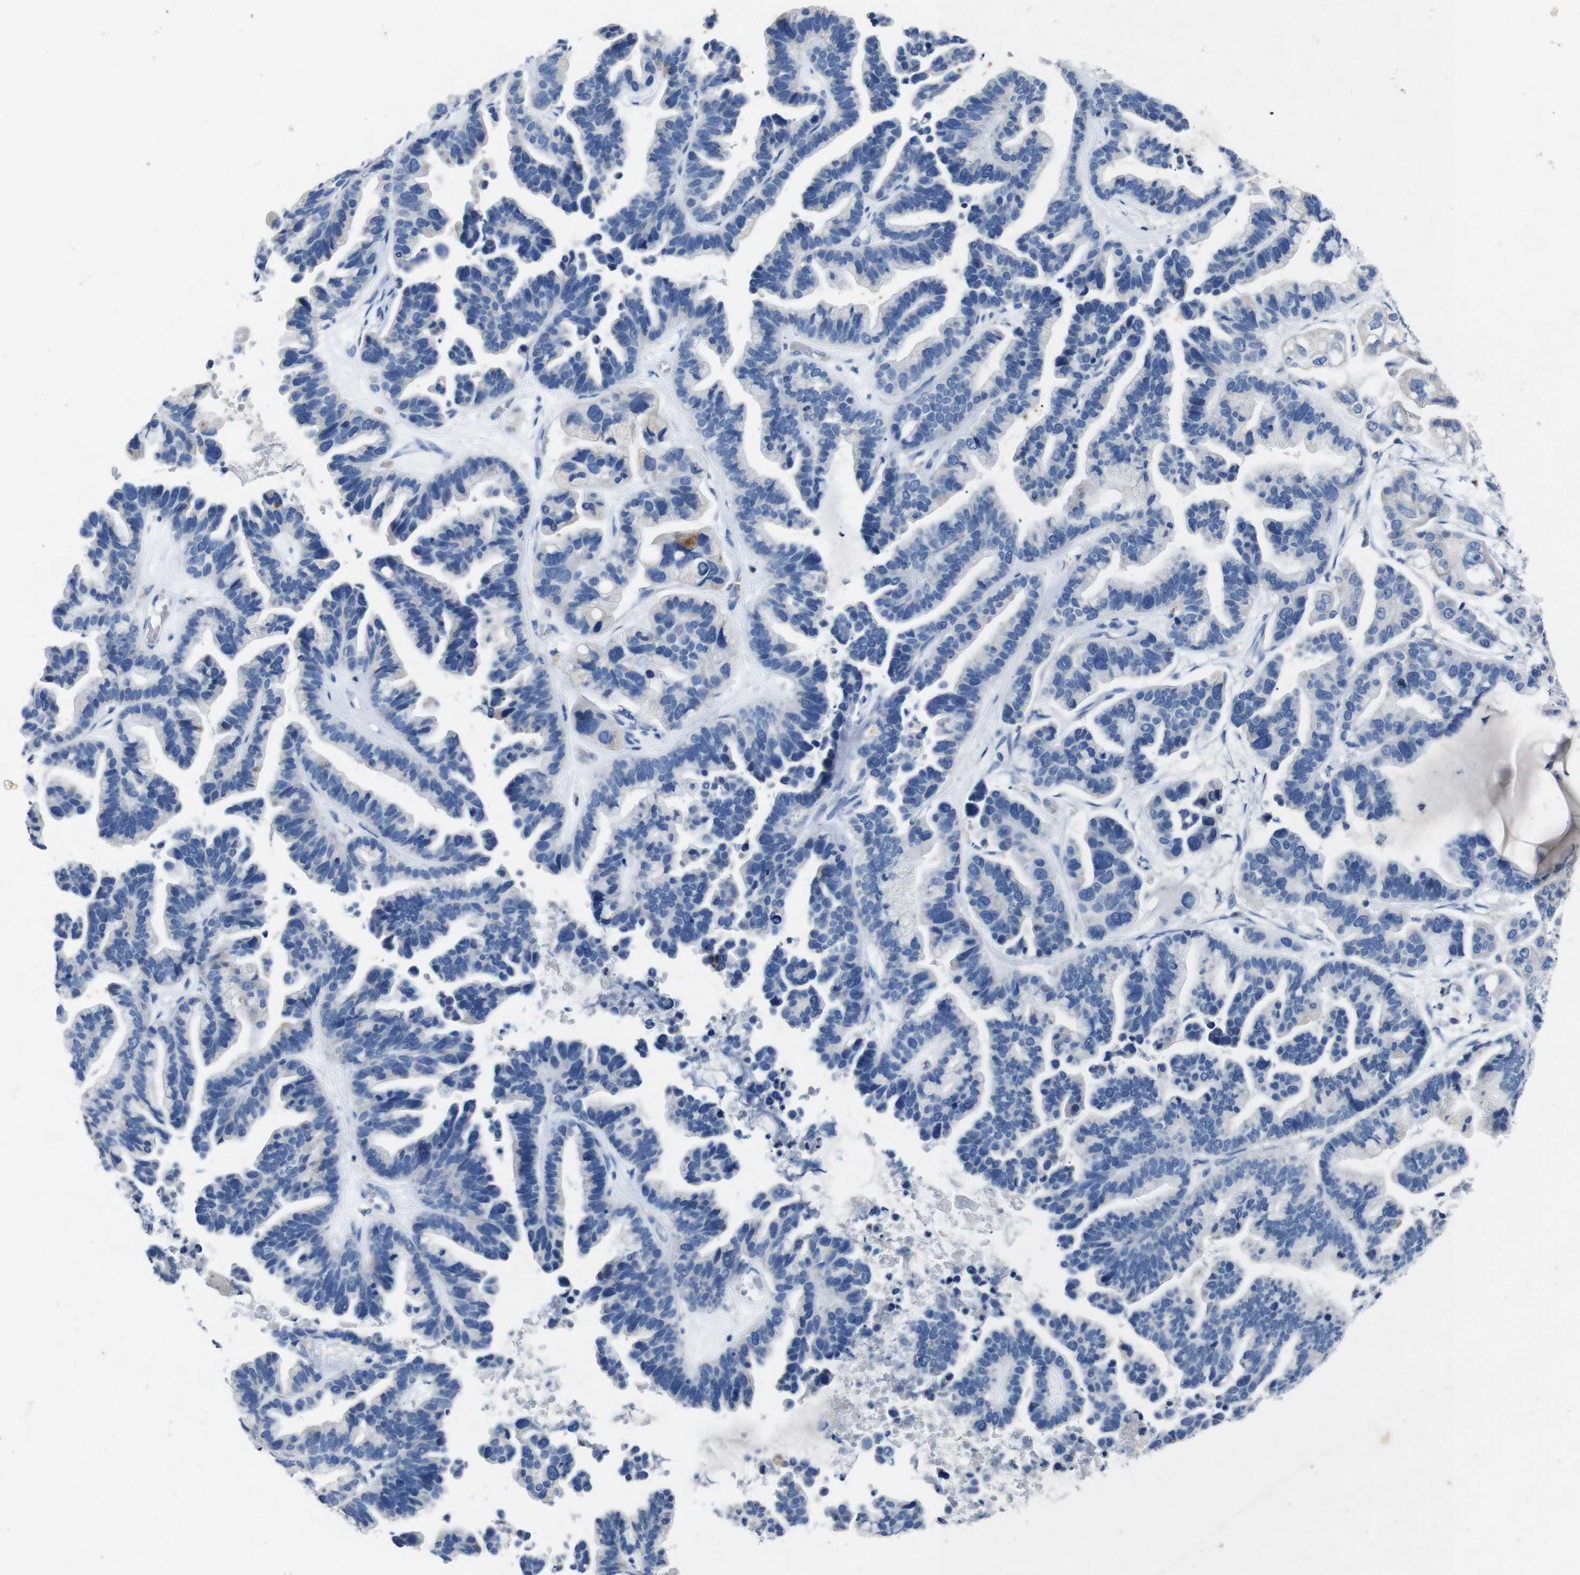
{"staining": {"intensity": "strong", "quantity": "25%-75%", "location": "cytoplasmic/membranous"}, "tissue": "ovarian cancer", "cell_type": "Tumor cells", "image_type": "cancer", "snomed": [{"axis": "morphology", "description": "Cystadenocarcinoma, serous, NOS"}, {"axis": "topography", "description": "Ovary"}], "caption": "Tumor cells display high levels of strong cytoplasmic/membranous positivity in approximately 25%-75% of cells in human ovarian cancer (serous cystadenocarcinoma). The staining is performed using DAB brown chromogen to label protein expression. The nuclei are counter-stained blue using hematoxylin.", "gene": "GJB2", "patient": {"sex": "female", "age": 56}}